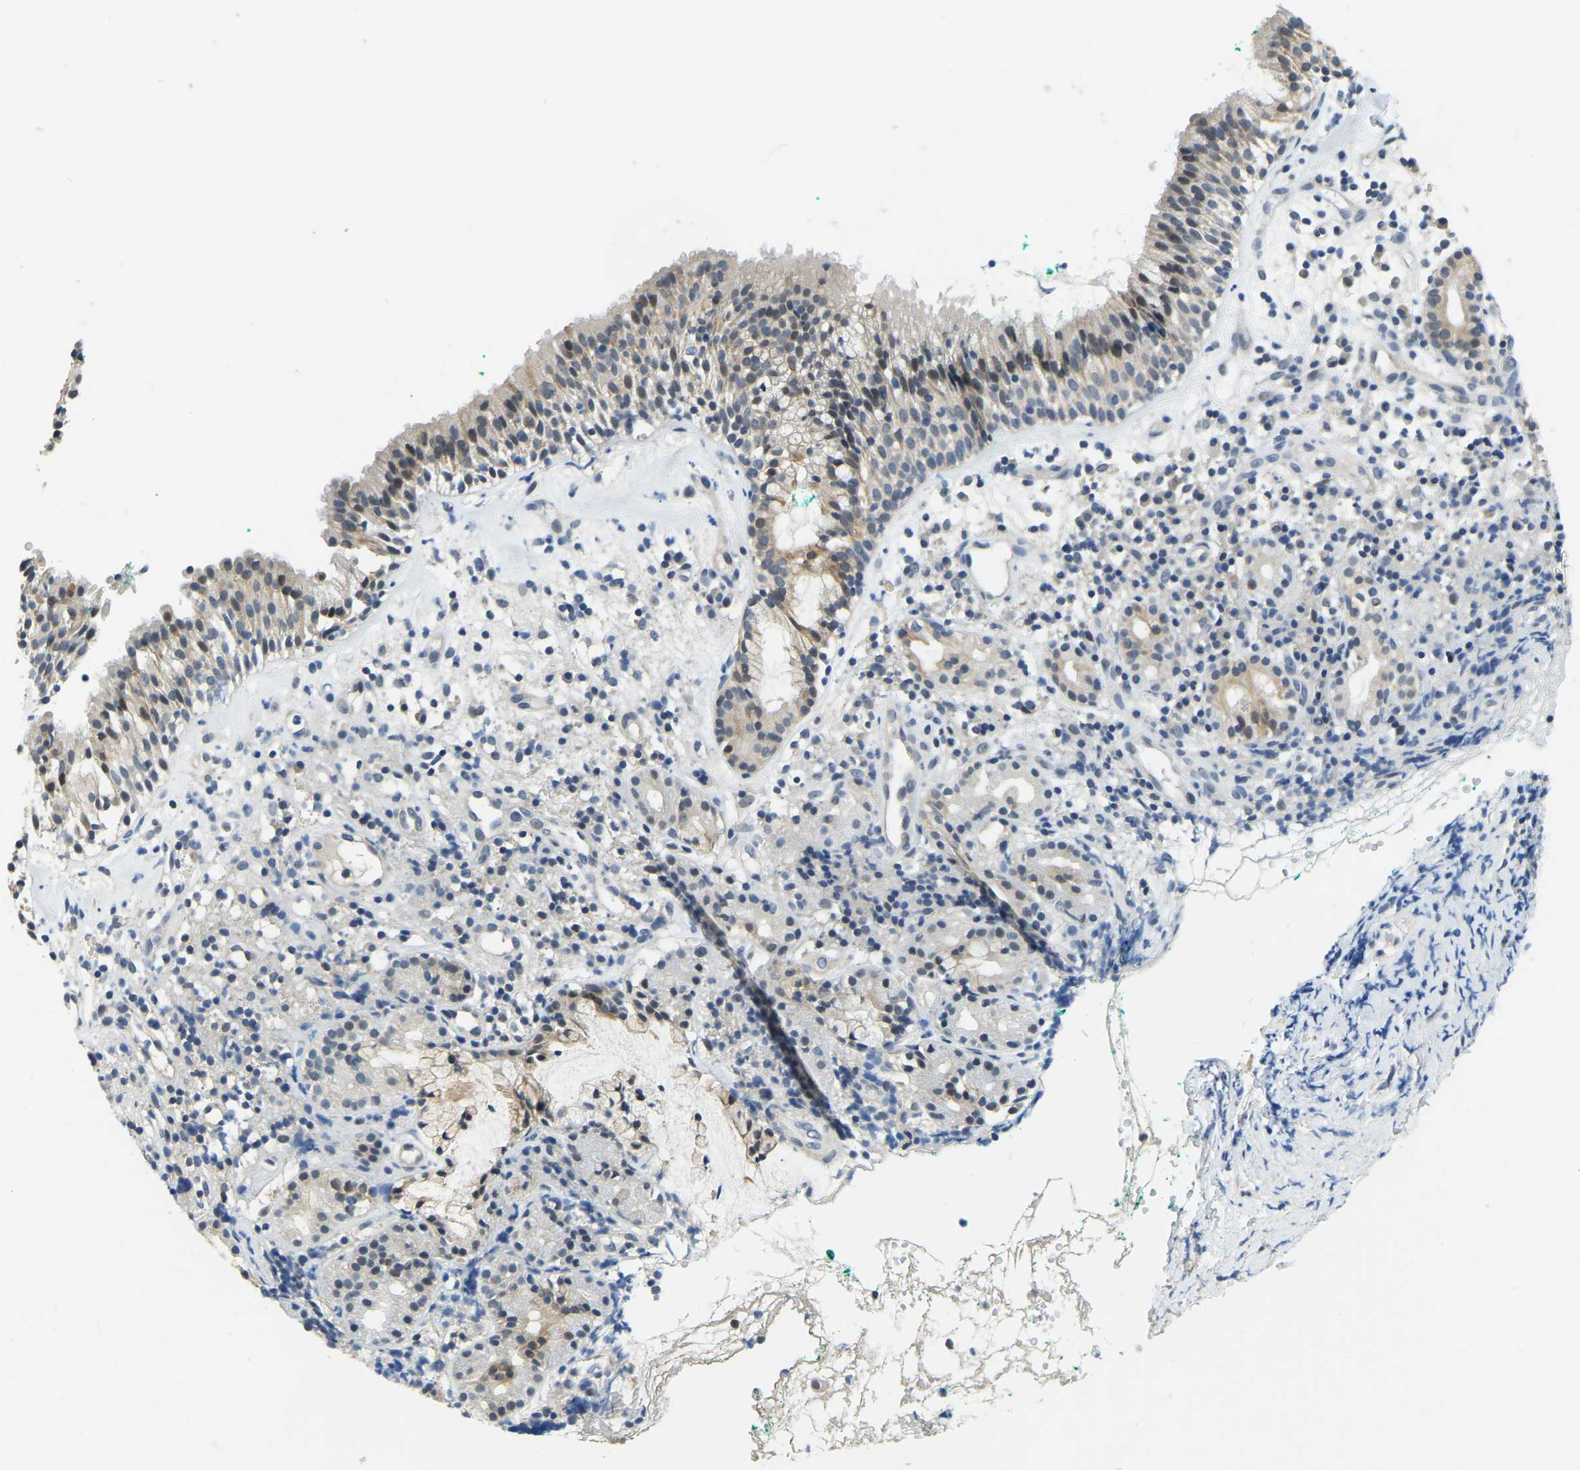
{"staining": {"intensity": "weak", "quantity": "<25%", "location": "cytoplasmic/membranous,nuclear"}, "tissue": "nasopharynx", "cell_type": "Respiratory epithelial cells", "image_type": "normal", "snomed": [{"axis": "morphology", "description": "Normal tissue, NOS"}, {"axis": "morphology", "description": "Basal cell carcinoma"}, {"axis": "topography", "description": "Cartilage tissue"}, {"axis": "topography", "description": "Nasopharynx"}, {"axis": "topography", "description": "Oral tissue"}], "caption": "Normal nasopharynx was stained to show a protein in brown. There is no significant positivity in respiratory epithelial cells. Brightfield microscopy of immunohistochemistry stained with DAB (brown) and hematoxylin (blue), captured at high magnification.", "gene": "AHNAK", "patient": {"sex": "female", "age": 77}}